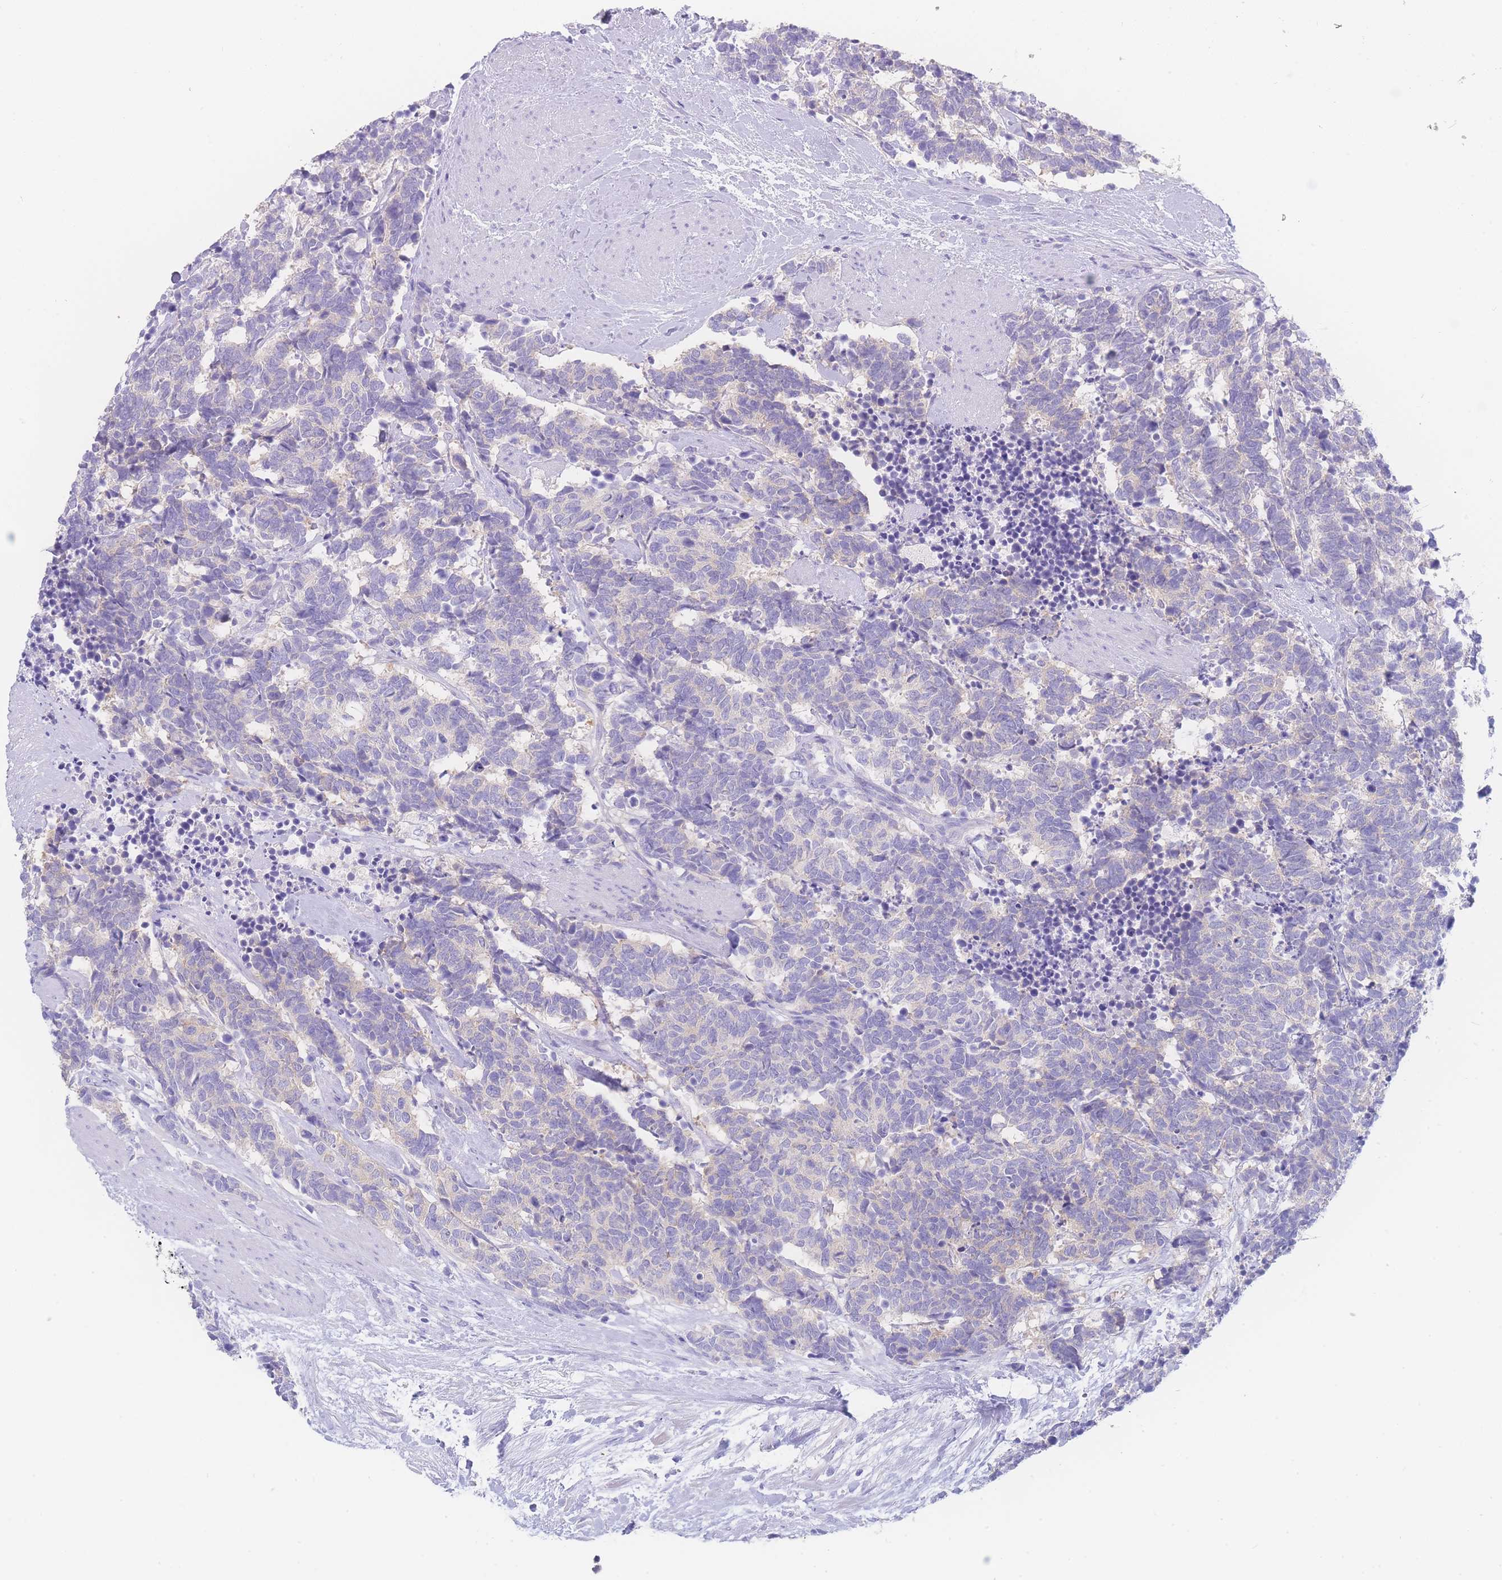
{"staining": {"intensity": "negative", "quantity": "none", "location": "none"}, "tissue": "carcinoid", "cell_type": "Tumor cells", "image_type": "cancer", "snomed": [{"axis": "morphology", "description": "Carcinoma, NOS"}, {"axis": "morphology", "description": "Carcinoid, malignant, NOS"}, {"axis": "topography", "description": "Prostate"}], "caption": "DAB immunohistochemical staining of human carcinoid demonstrates no significant expression in tumor cells.", "gene": "LZTFL1", "patient": {"sex": "male", "age": 57}}